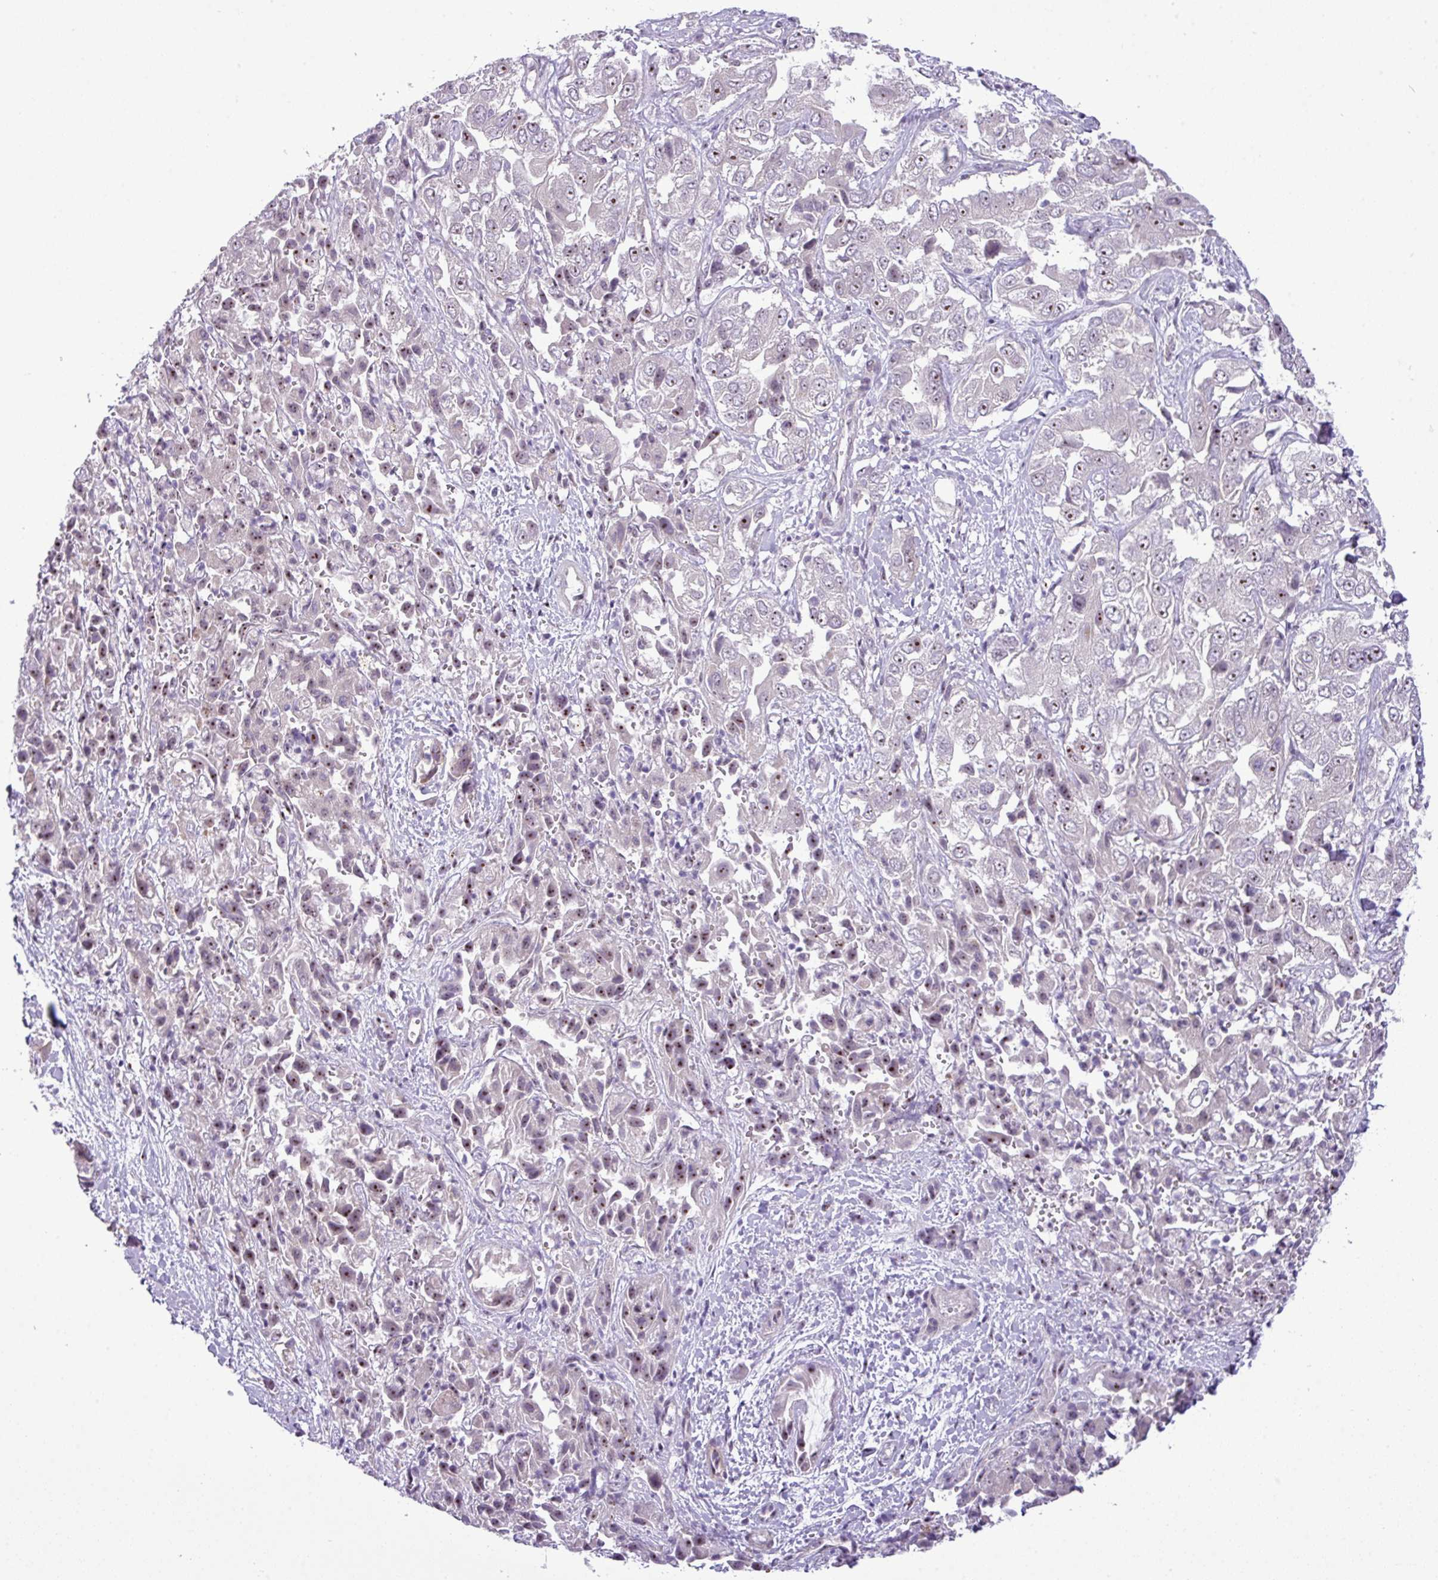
{"staining": {"intensity": "moderate", "quantity": ">75%", "location": "nuclear"}, "tissue": "liver cancer", "cell_type": "Tumor cells", "image_type": "cancer", "snomed": [{"axis": "morphology", "description": "Cholangiocarcinoma"}, {"axis": "topography", "description": "Liver"}], "caption": "IHC of liver cancer (cholangiocarcinoma) demonstrates medium levels of moderate nuclear expression in about >75% of tumor cells.", "gene": "MAK16", "patient": {"sex": "female", "age": 52}}